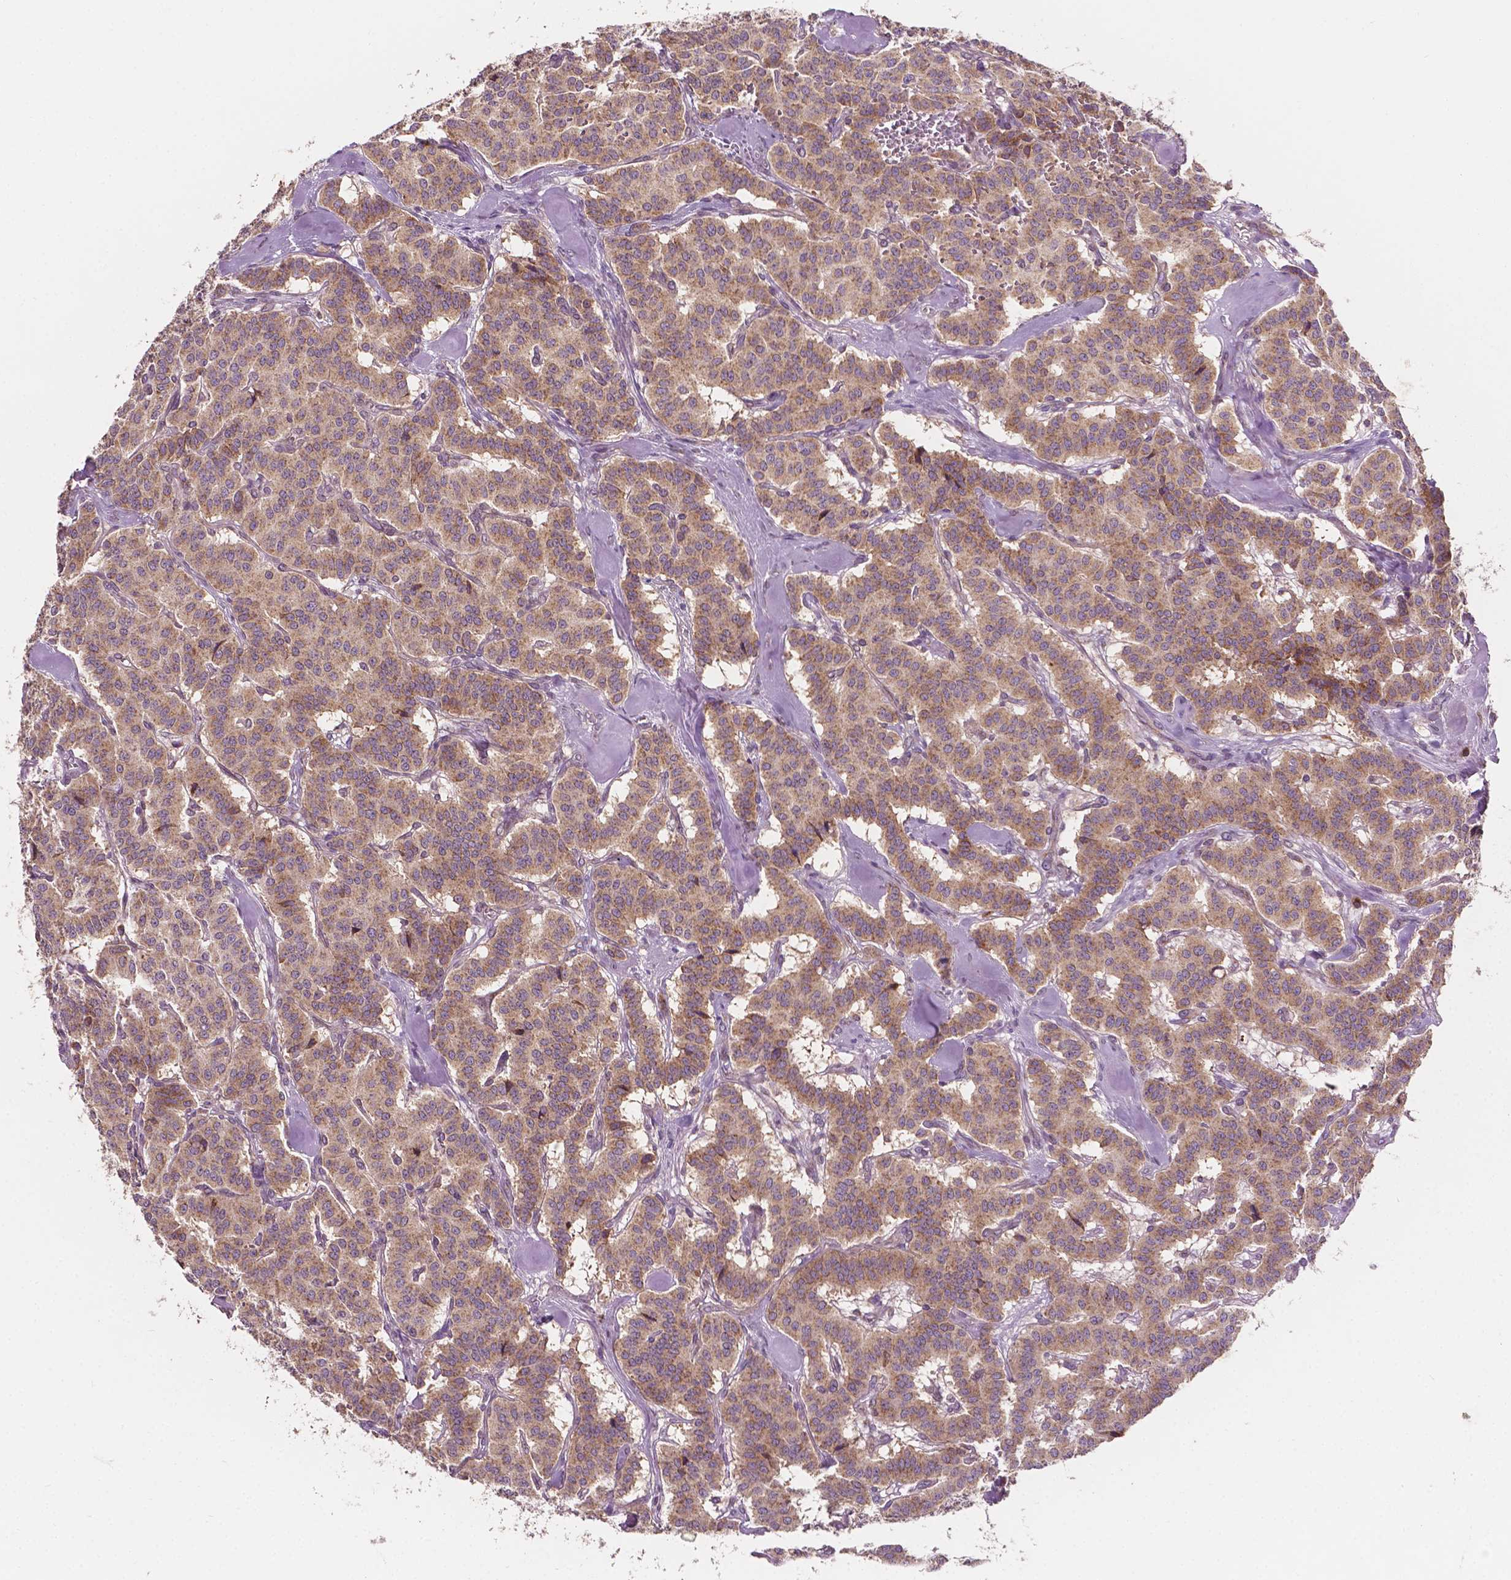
{"staining": {"intensity": "weak", "quantity": ">75%", "location": "cytoplasmic/membranous"}, "tissue": "carcinoid", "cell_type": "Tumor cells", "image_type": "cancer", "snomed": [{"axis": "morphology", "description": "Normal tissue, NOS"}, {"axis": "morphology", "description": "Carcinoid, malignant, NOS"}, {"axis": "topography", "description": "Lung"}], "caption": "The micrograph shows staining of carcinoid, revealing weak cytoplasmic/membranous protein positivity (brown color) within tumor cells.", "gene": "EBAG9", "patient": {"sex": "female", "age": 46}}